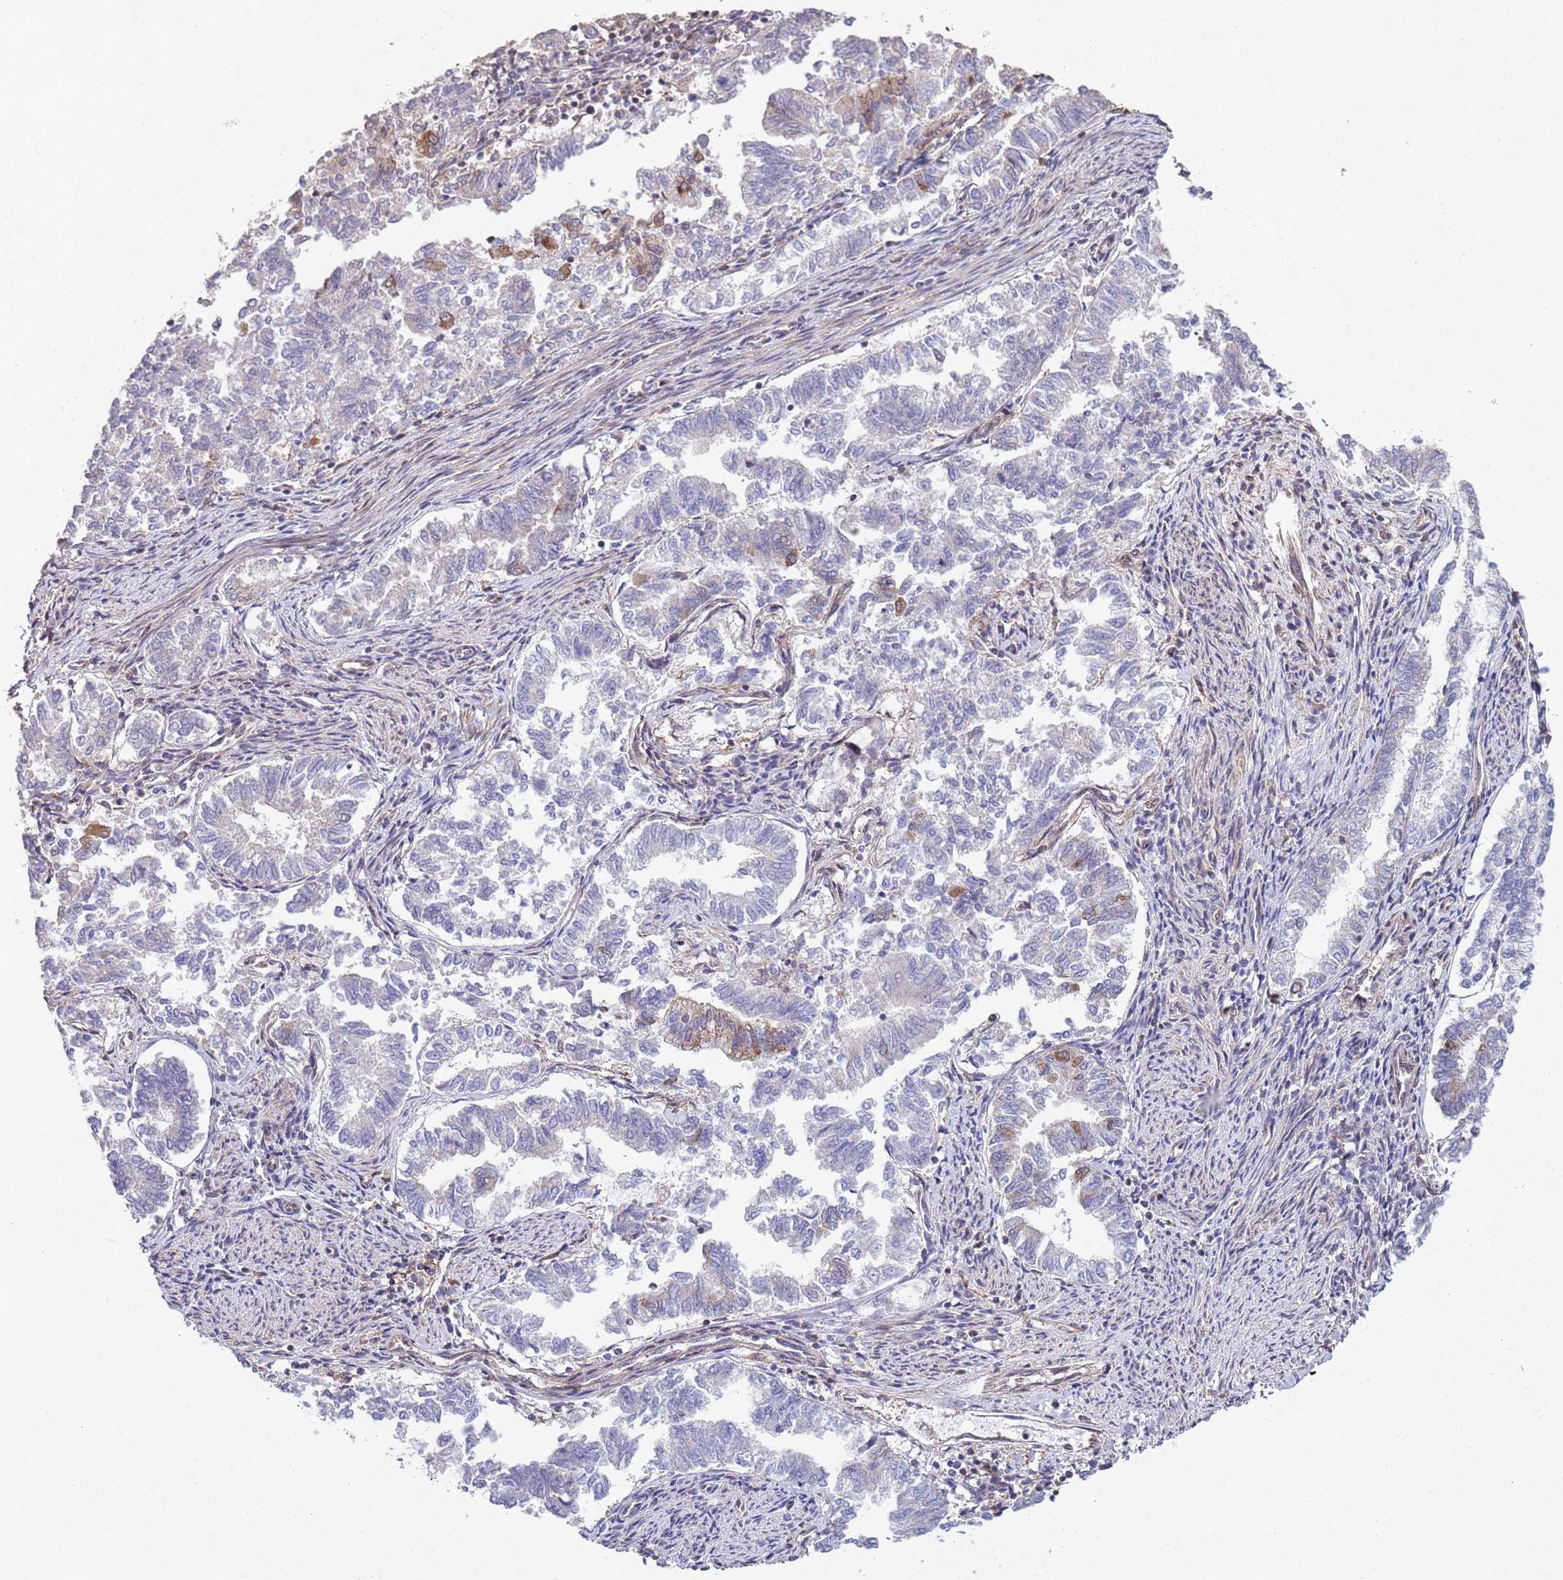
{"staining": {"intensity": "weak", "quantity": "<25%", "location": "cytoplasmic/membranous"}, "tissue": "endometrial cancer", "cell_type": "Tumor cells", "image_type": "cancer", "snomed": [{"axis": "morphology", "description": "Adenocarcinoma, NOS"}, {"axis": "topography", "description": "Endometrium"}], "caption": "A high-resolution micrograph shows IHC staining of adenocarcinoma (endometrial), which displays no significant positivity in tumor cells.", "gene": "RNF19B", "patient": {"sex": "female", "age": 79}}